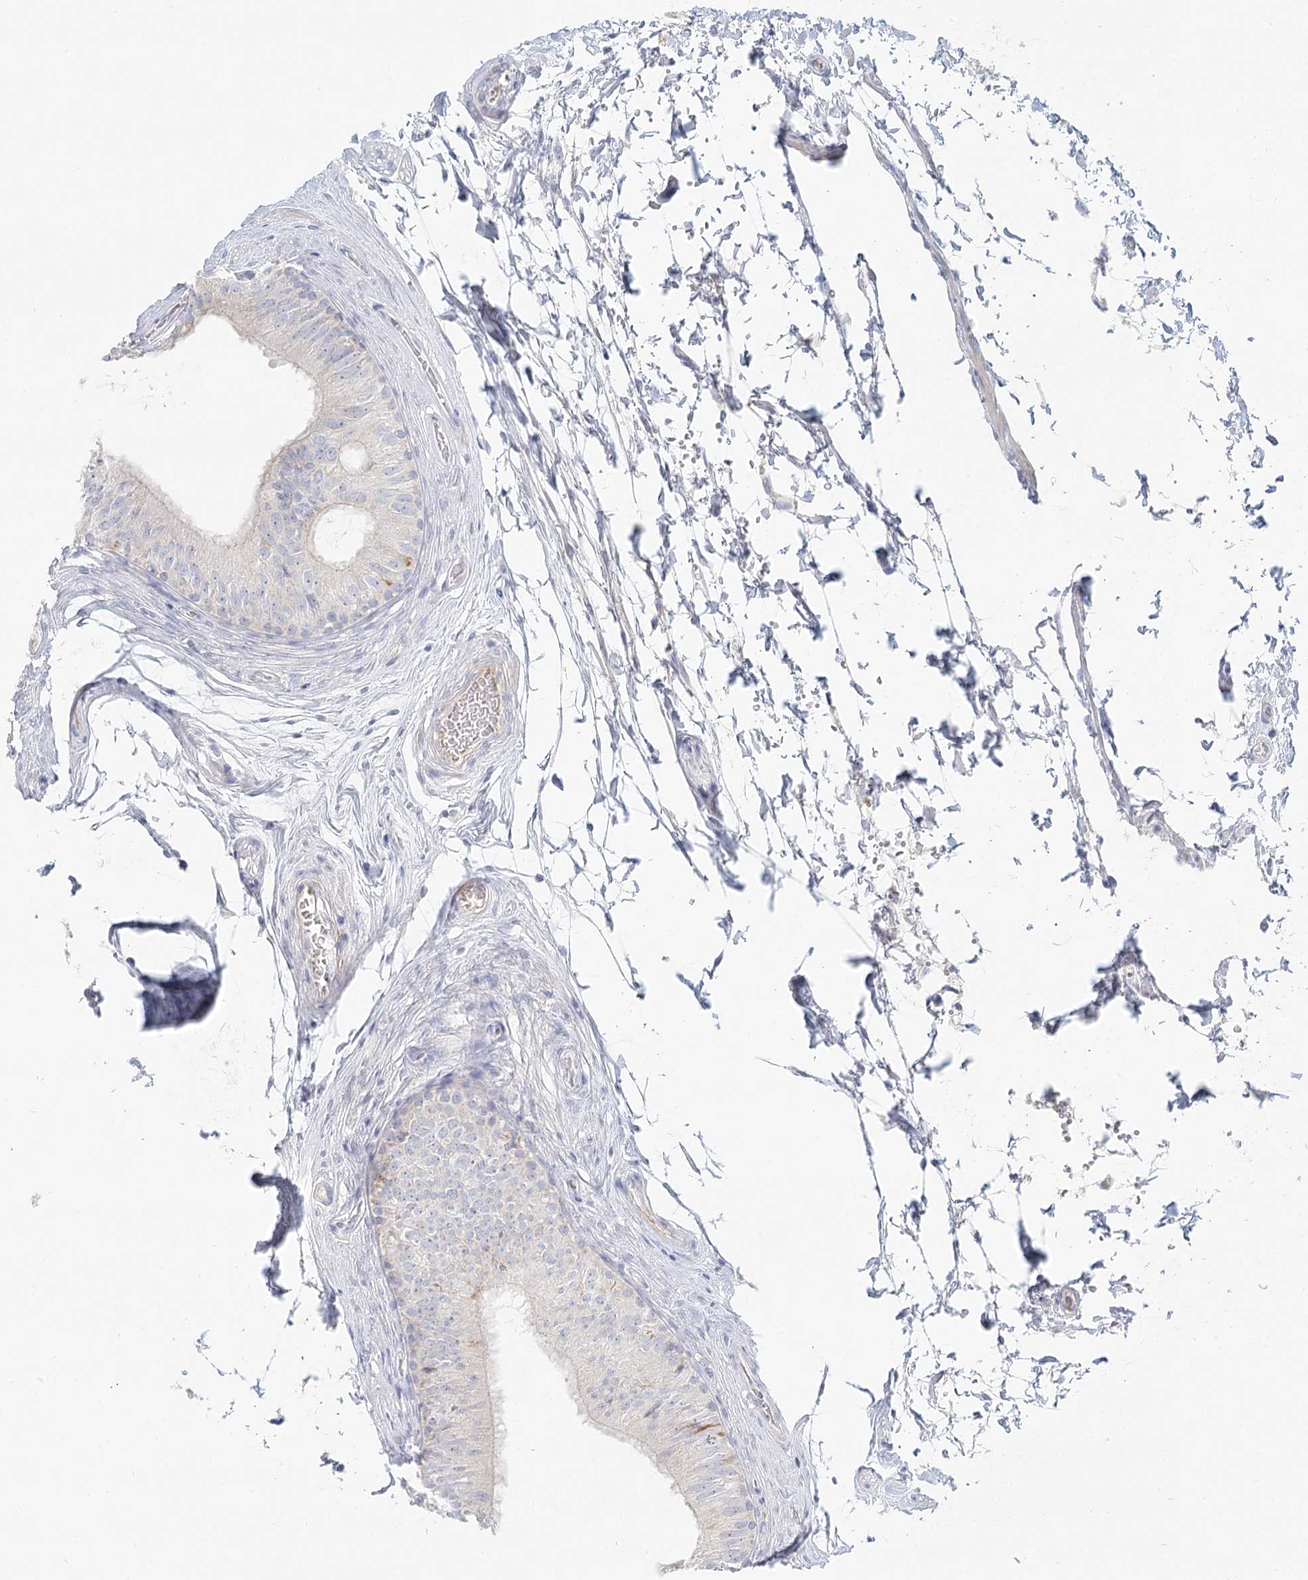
{"staining": {"intensity": "negative", "quantity": "none", "location": "none"}, "tissue": "epididymis", "cell_type": "Glandular cells", "image_type": "normal", "snomed": [{"axis": "morphology", "description": "Normal tissue, NOS"}, {"axis": "topography", "description": "Epididymis"}], "caption": "The immunohistochemistry image has no significant staining in glandular cells of epididymis.", "gene": "DMGDH", "patient": {"sex": "male", "age": 36}}